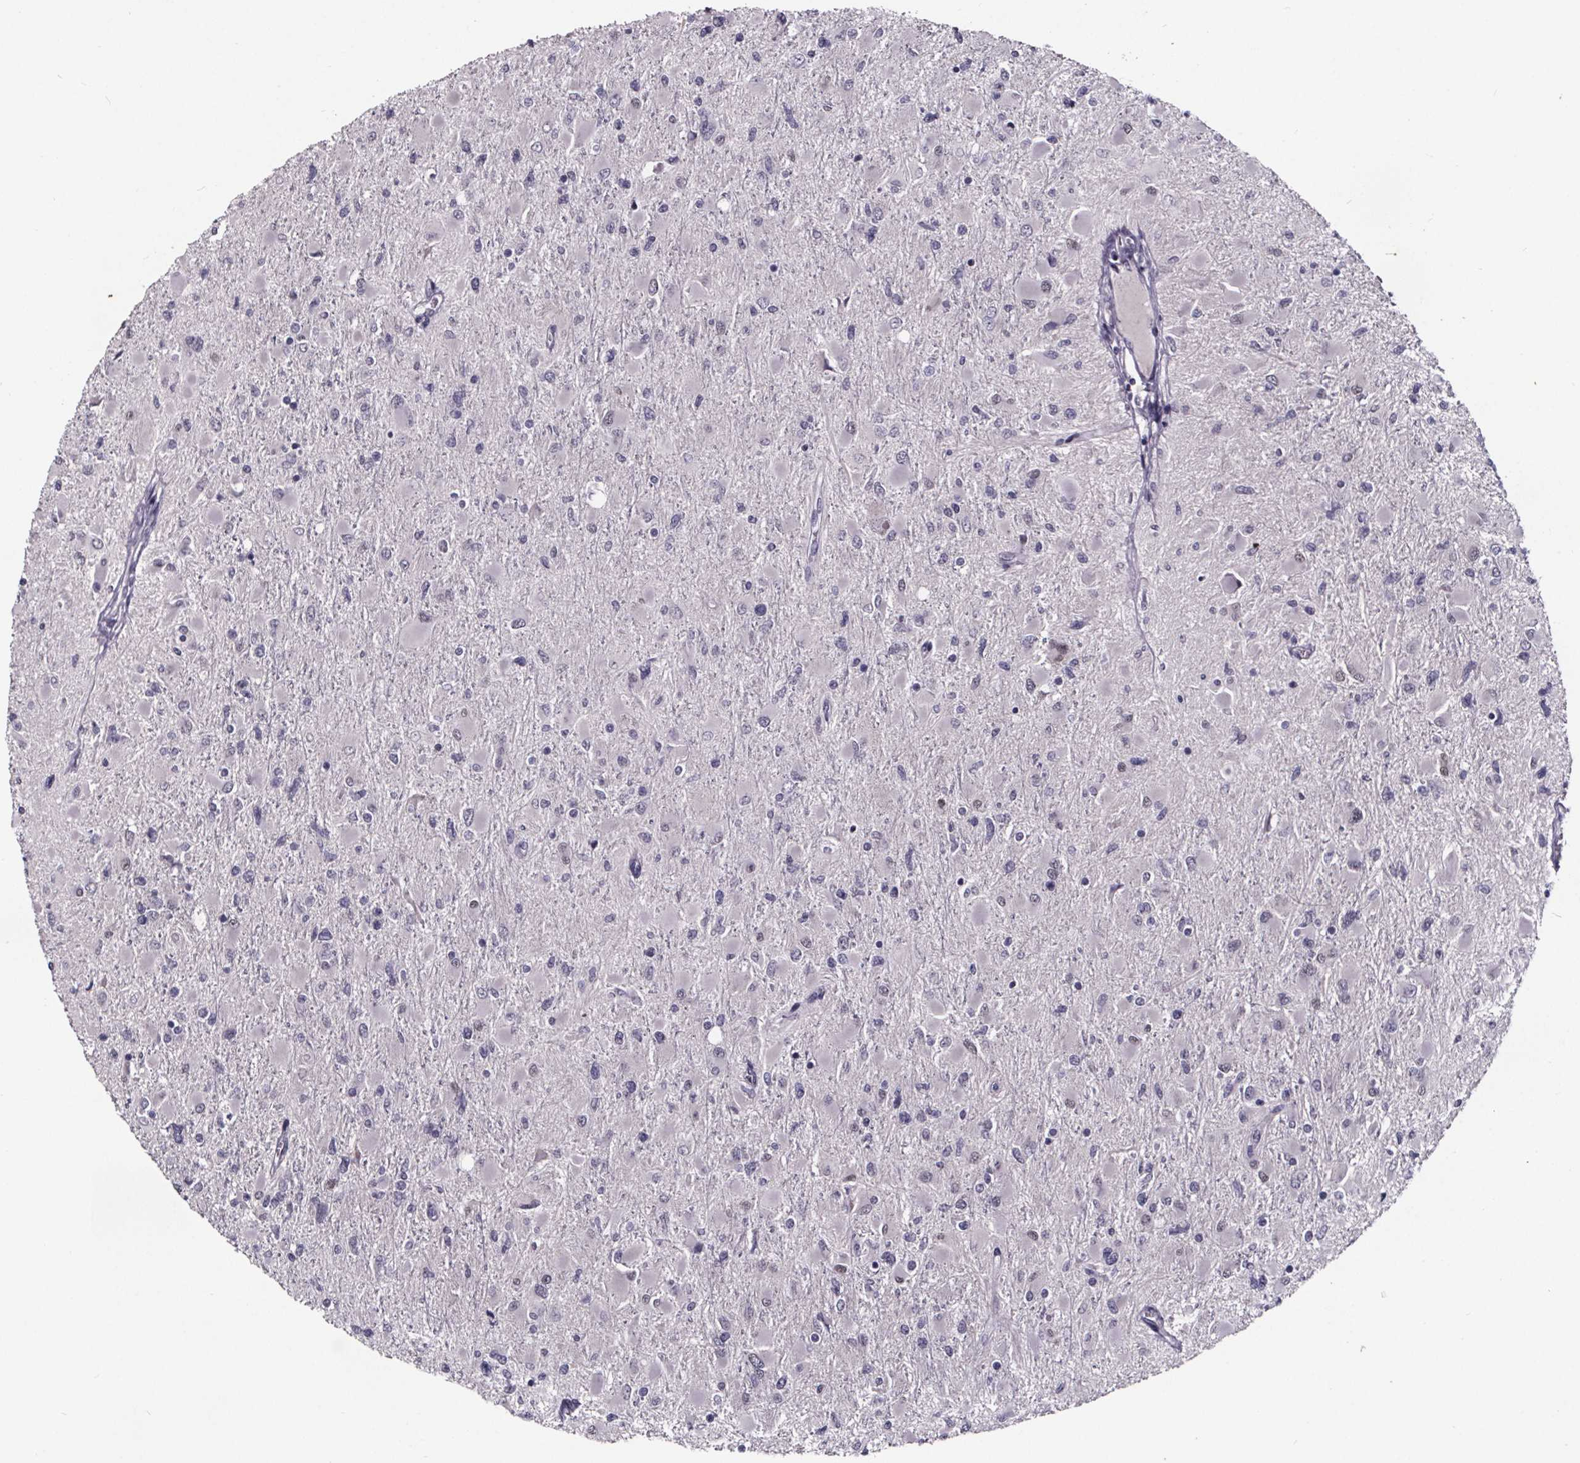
{"staining": {"intensity": "negative", "quantity": "none", "location": "none"}, "tissue": "glioma", "cell_type": "Tumor cells", "image_type": "cancer", "snomed": [{"axis": "morphology", "description": "Glioma, malignant, High grade"}, {"axis": "topography", "description": "Cerebral cortex"}], "caption": "Immunohistochemical staining of glioma displays no significant positivity in tumor cells. (DAB (3,3'-diaminobenzidine) IHC with hematoxylin counter stain).", "gene": "AR", "patient": {"sex": "female", "age": 36}}